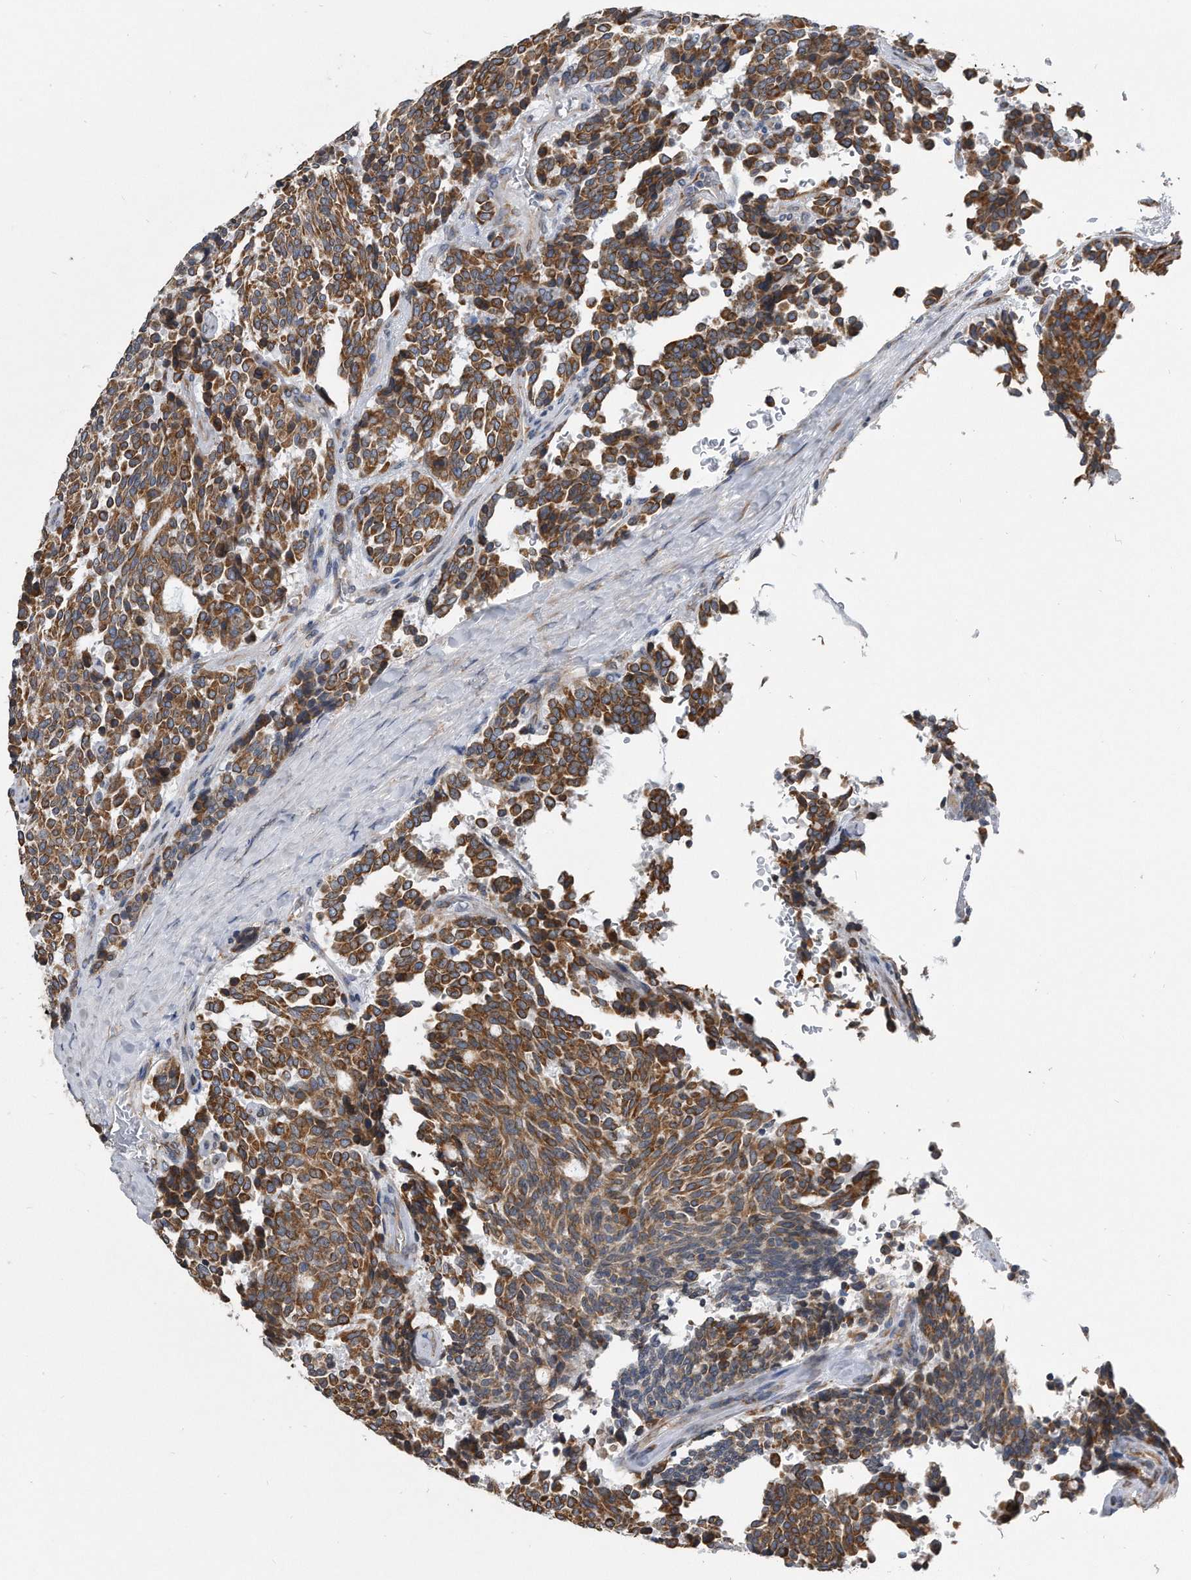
{"staining": {"intensity": "moderate", "quantity": "25%-75%", "location": "cytoplasmic/membranous"}, "tissue": "carcinoid", "cell_type": "Tumor cells", "image_type": "cancer", "snomed": [{"axis": "morphology", "description": "Carcinoid, malignant, NOS"}, {"axis": "topography", "description": "Pancreas"}], "caption": "Malignant carcinoid stained with a protein marker shows moderate staining in tumor cells.", "gene": "CCDC47", "patient": {"sex": "female", "age": 54}}